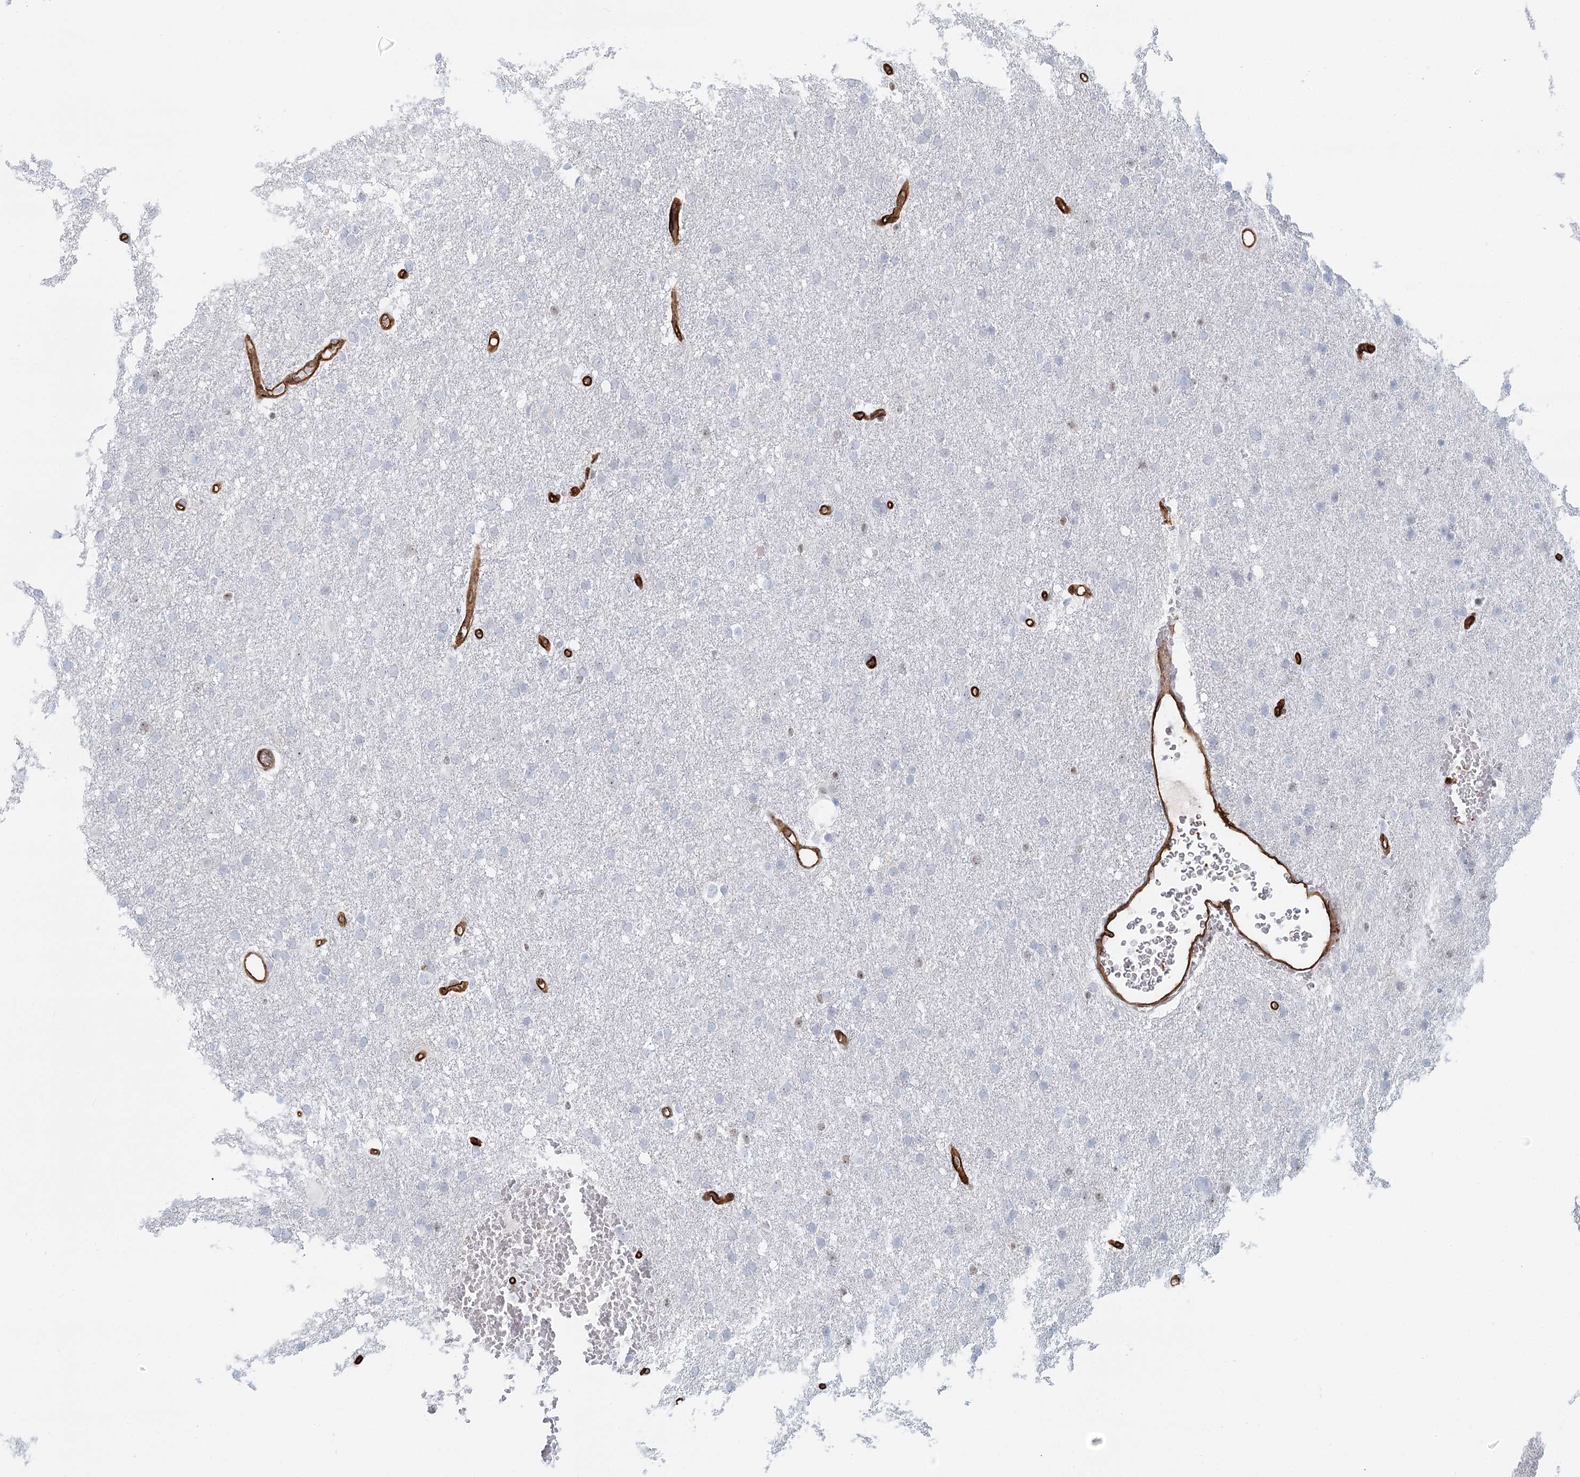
{"staining": {"intensity": "negative", "quantity": "none", "location": "none"}, "tissue": "glioma", "cell_type": "Tumor cells", "image_type": "cancer", "snomed": [{"axis": "morphology", "description": "Glioma, malignant, High grade"}, {"axis": "topography", "description": "Cerebral cortex"}], "caption": "DAB (3,3'-diaminobenzidine) immunohistochemical staining of glioma demonstrates no significant staining in tumor cells.", "gene": "ZFYVE28", "patient": {"sex": "female", "age": 36}}